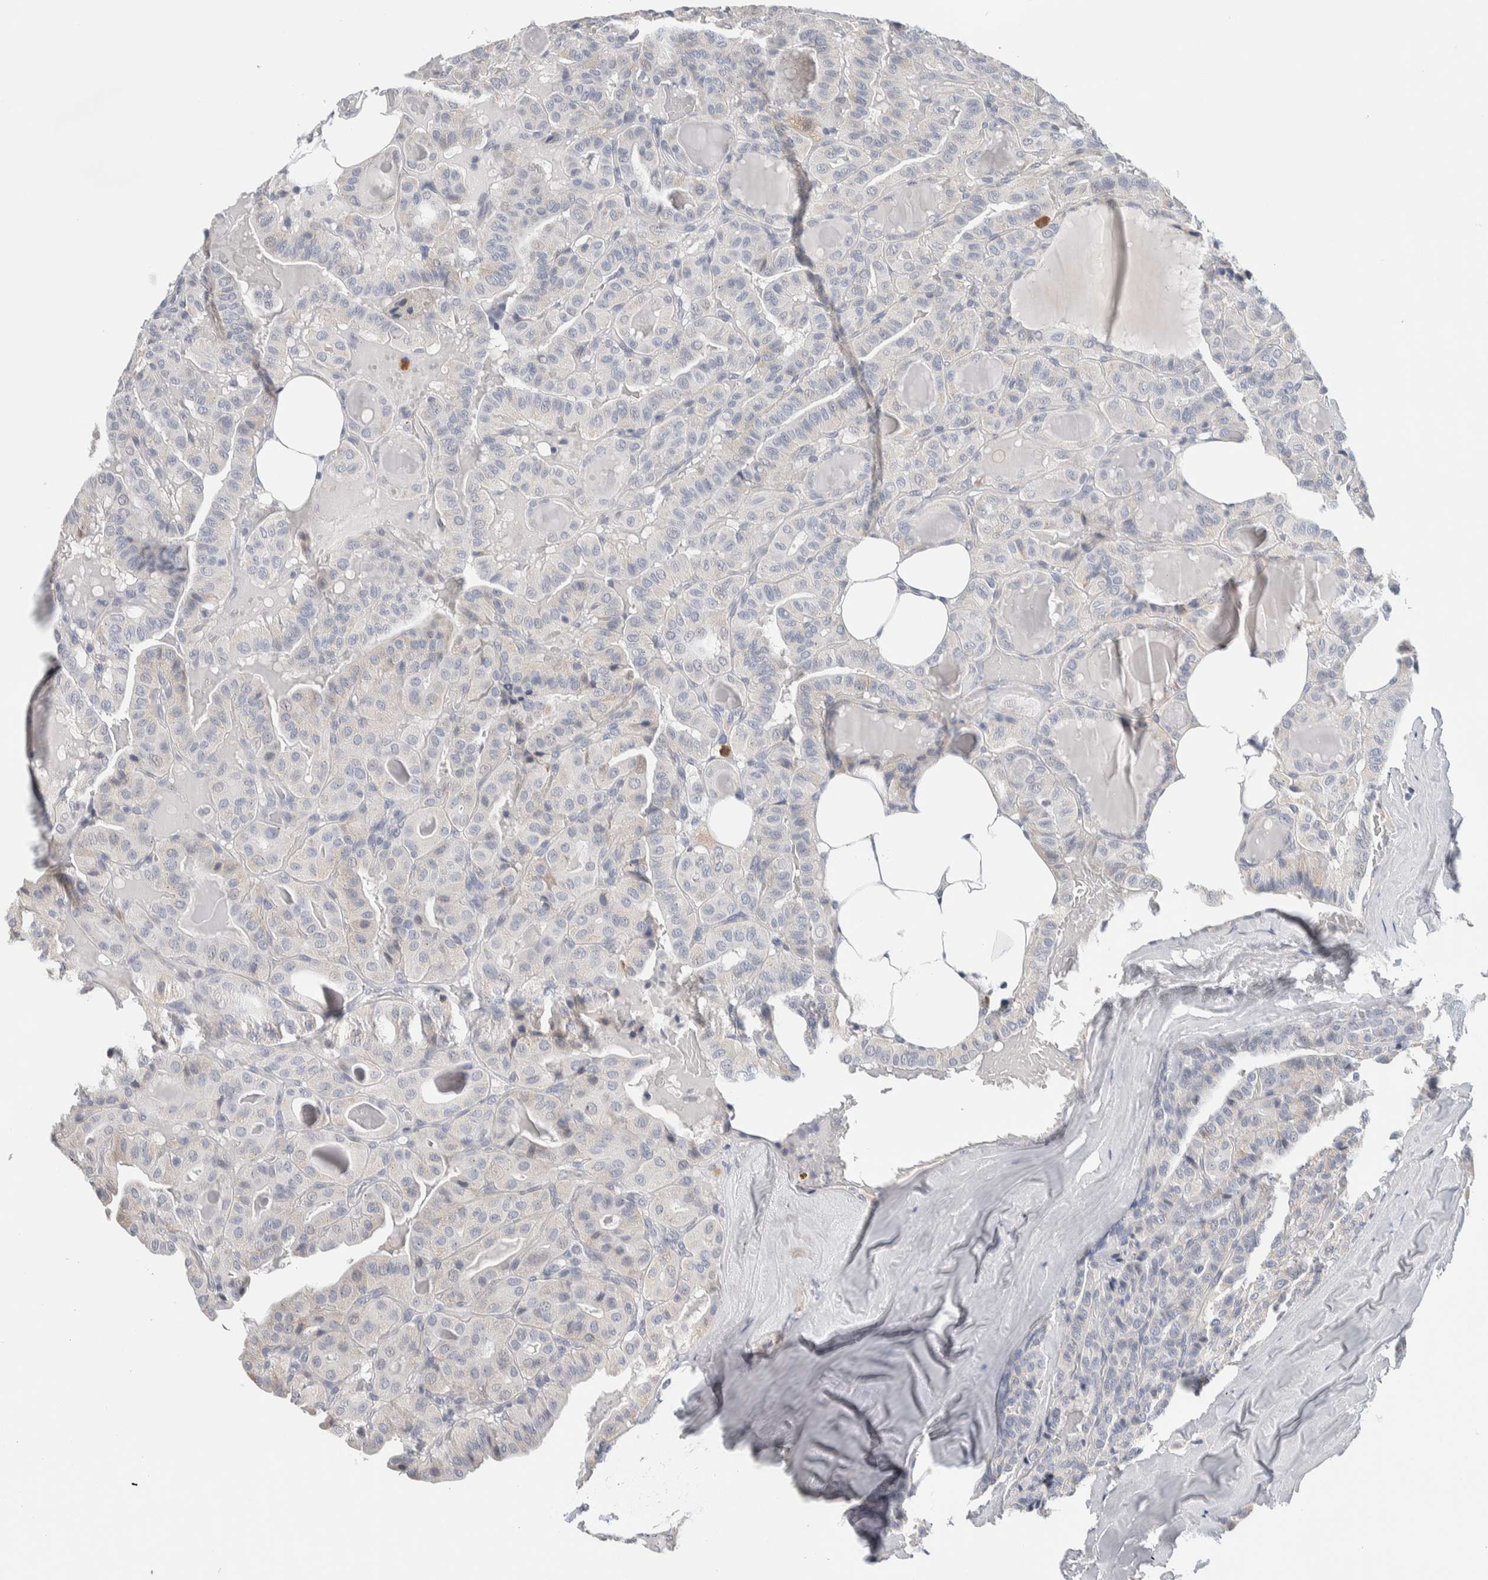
{"staining": {"intensity": "negative", "quantity": "none", "location": "none"}, "tissue": "thyroid cancer", "cell_type": "Tumor cells", "image_type": "cancer", "snomed": [{"axis": "morphology", "description": "Papillary adenocarcinoma, NOS"}, {"axis": "topography", "description": "Thyroid gland"}], "caption": "Immunohistochemistry (IHC) image of neoplastic tissue: human thyroid cancer (papillary adenocarcinoma) stained with DAB demonstrates no significant protein staining in tumor cells.", "gene": "SCN2A", "patient": {"sex": "male", "age": 77}}